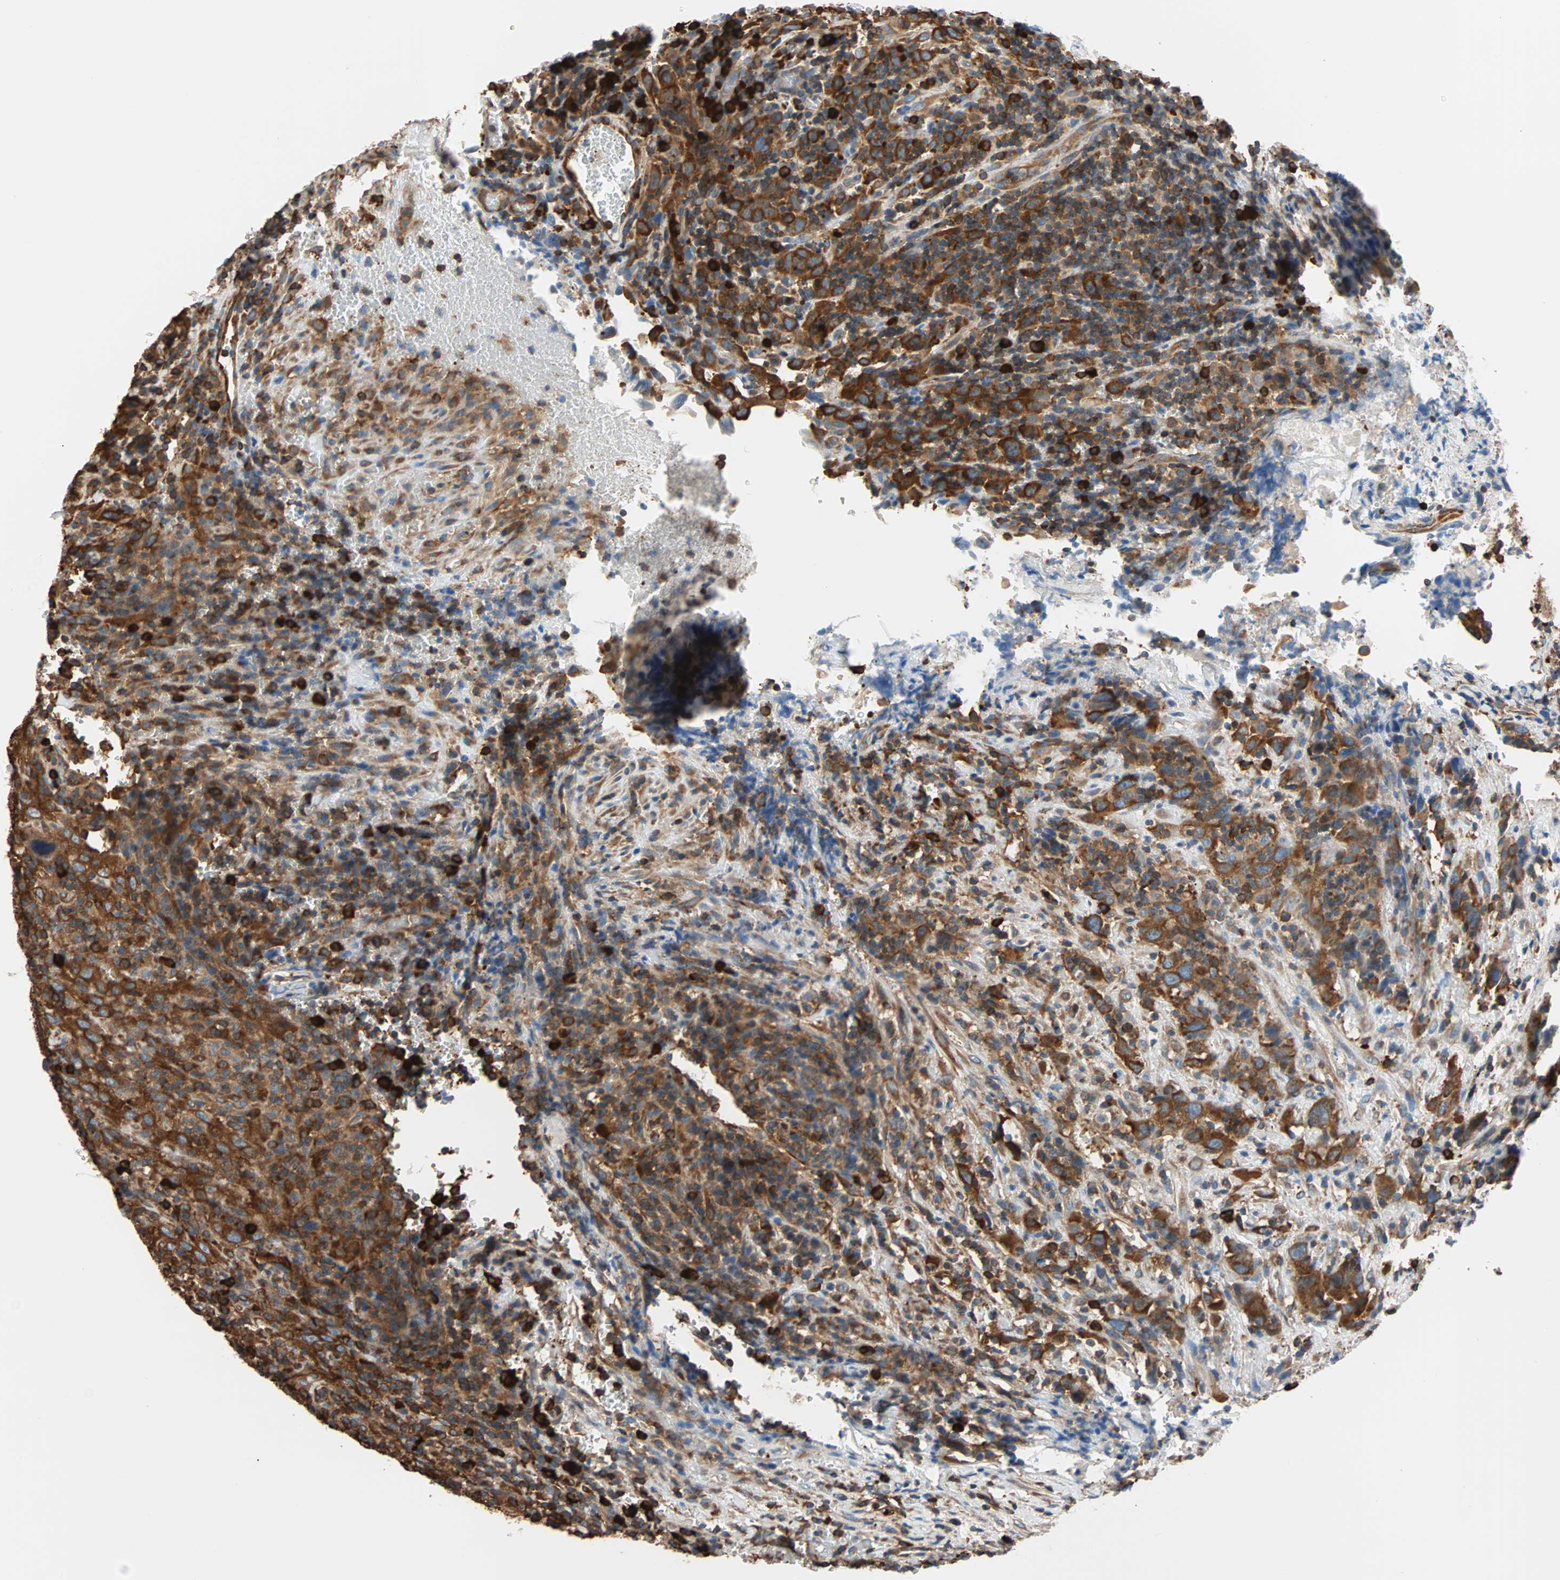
{"staining": {"intensity": "strong", "quantity": ">75%", "location": "cytoplasmic/membranous"}, "tissue": "urothelial cancer", "cell_type": "Tumor cells", "image_type": "cancer", "snomed": [{"axis": "morphology", "description": "Urothelial carcinoma, High grade"}, {"axis": "topography", "description": "Urinary bladder"}], "caption": "Human high-grade urothelial carcinoma stained for a protein (brown) reveals strong cytoplasmic/membranous positive positivity in approximately >75% of tumor cells.", "gene": "EEF2", "patient": {"sex": "male", "age": 61}}